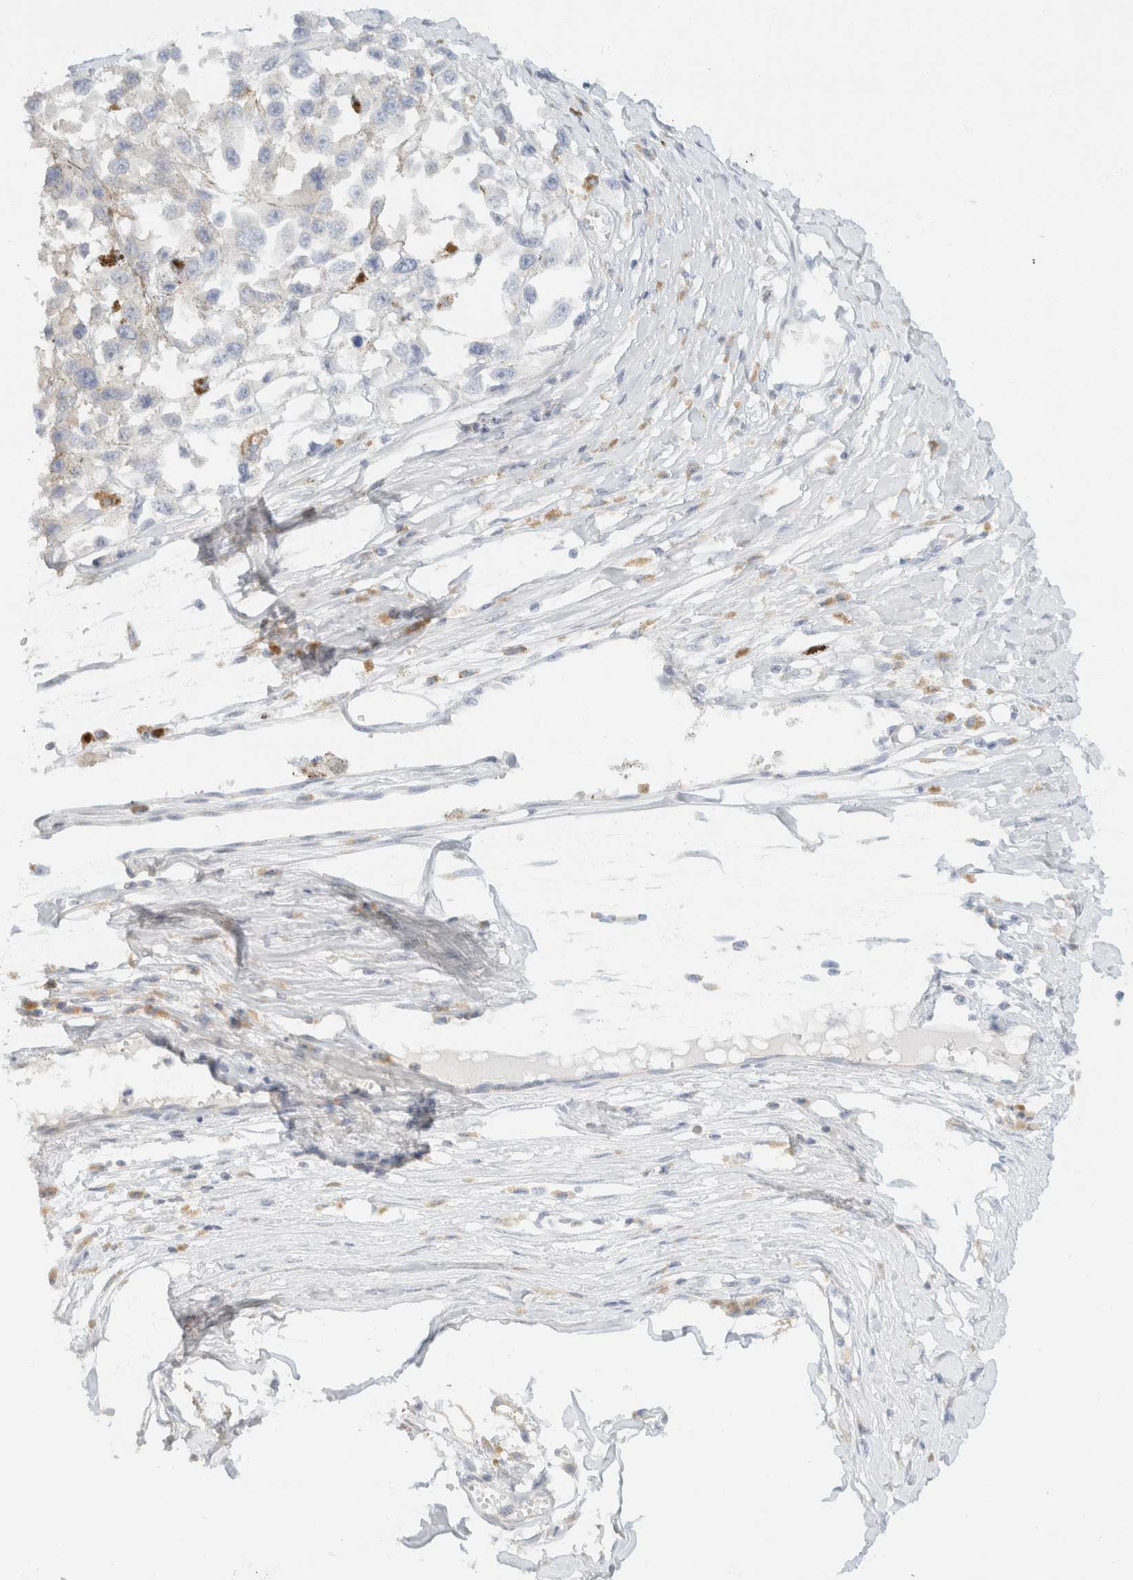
{"staining": {"intensity": "negative", "quantity": "none", "location": "none"}, "tissue": "melanoma", "cell_type": "Tumor cells", "image_type": "cancer", "snomed": [{"axis": "morphology", "description": "Malignant melanoma, Metastatic site"}, {"axis": "topography", "description": "Lymph node"}], "caption": "The micrograph displays no staining of tumor cells in melanoma. The staining was performed using DAB (3,3'-diaminobenzidine) to visualize the protein expression in brown, while the nuclei were stained in blue with hematoxylin (Magnification: 20x).", "gene": "SH3GLB2", "patient": {"sex": "male", "age": 59}}